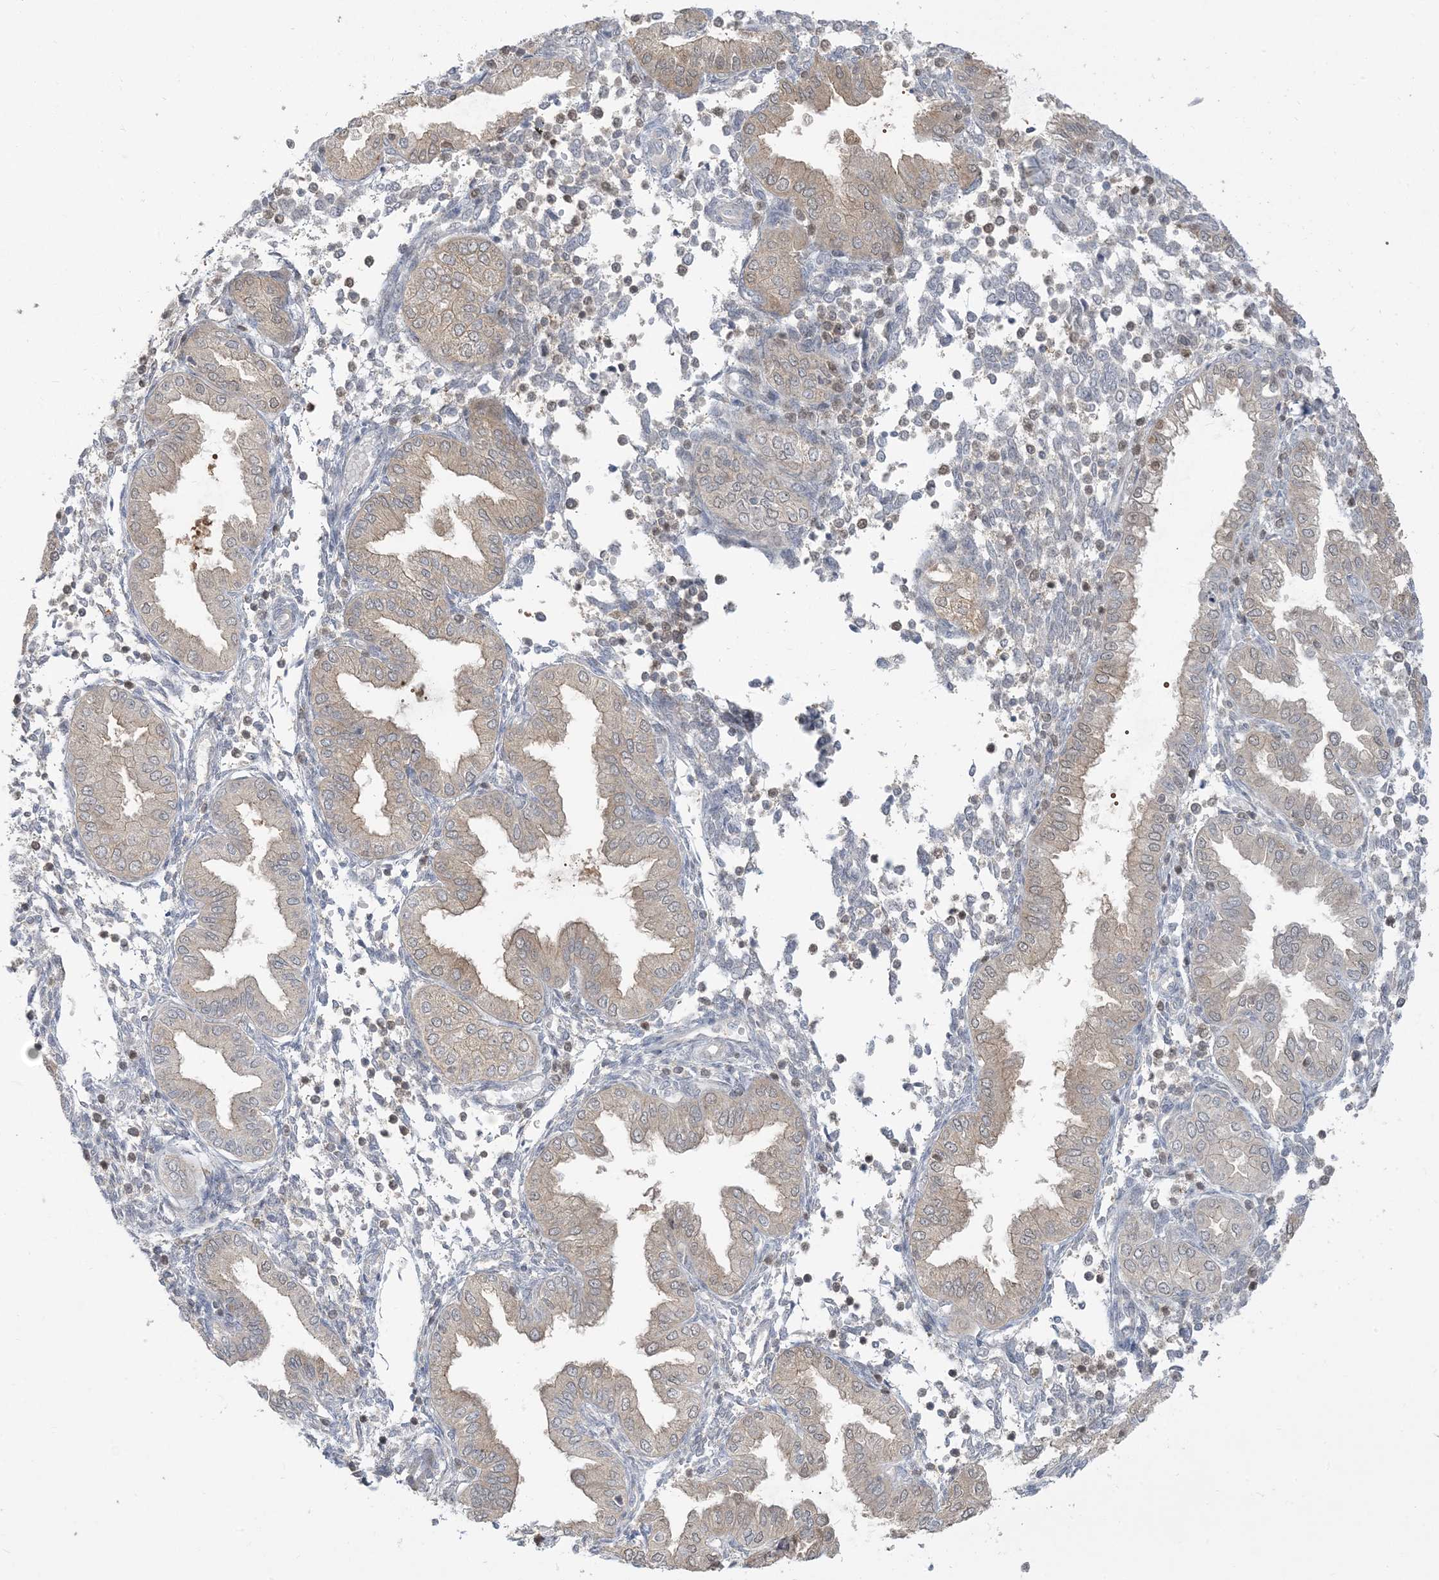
{"staining": {"intensity": "negative", "quantity": "none", "location": "none"}, "tissue": "endometrium", "cell_type": "Cells in endometrial stroma", "image_type": "normal", "snomed": [{"axis": "morphology", "description": "Normal tissue, NOS"}, {"axis": "topography", "description": "Endometrium"}], "caption": "High magnification brightfield microscopy of normal endometrium stained with DAB (3,3'-diaminobenzidine) (brown) and counterstained with hematoxylin (blue): cells in endometrial stroma show no significant positivity. Nuclei are stained in blue.", "gene": "PRRT3", "patient": {"sex": "female", "age": 53}}